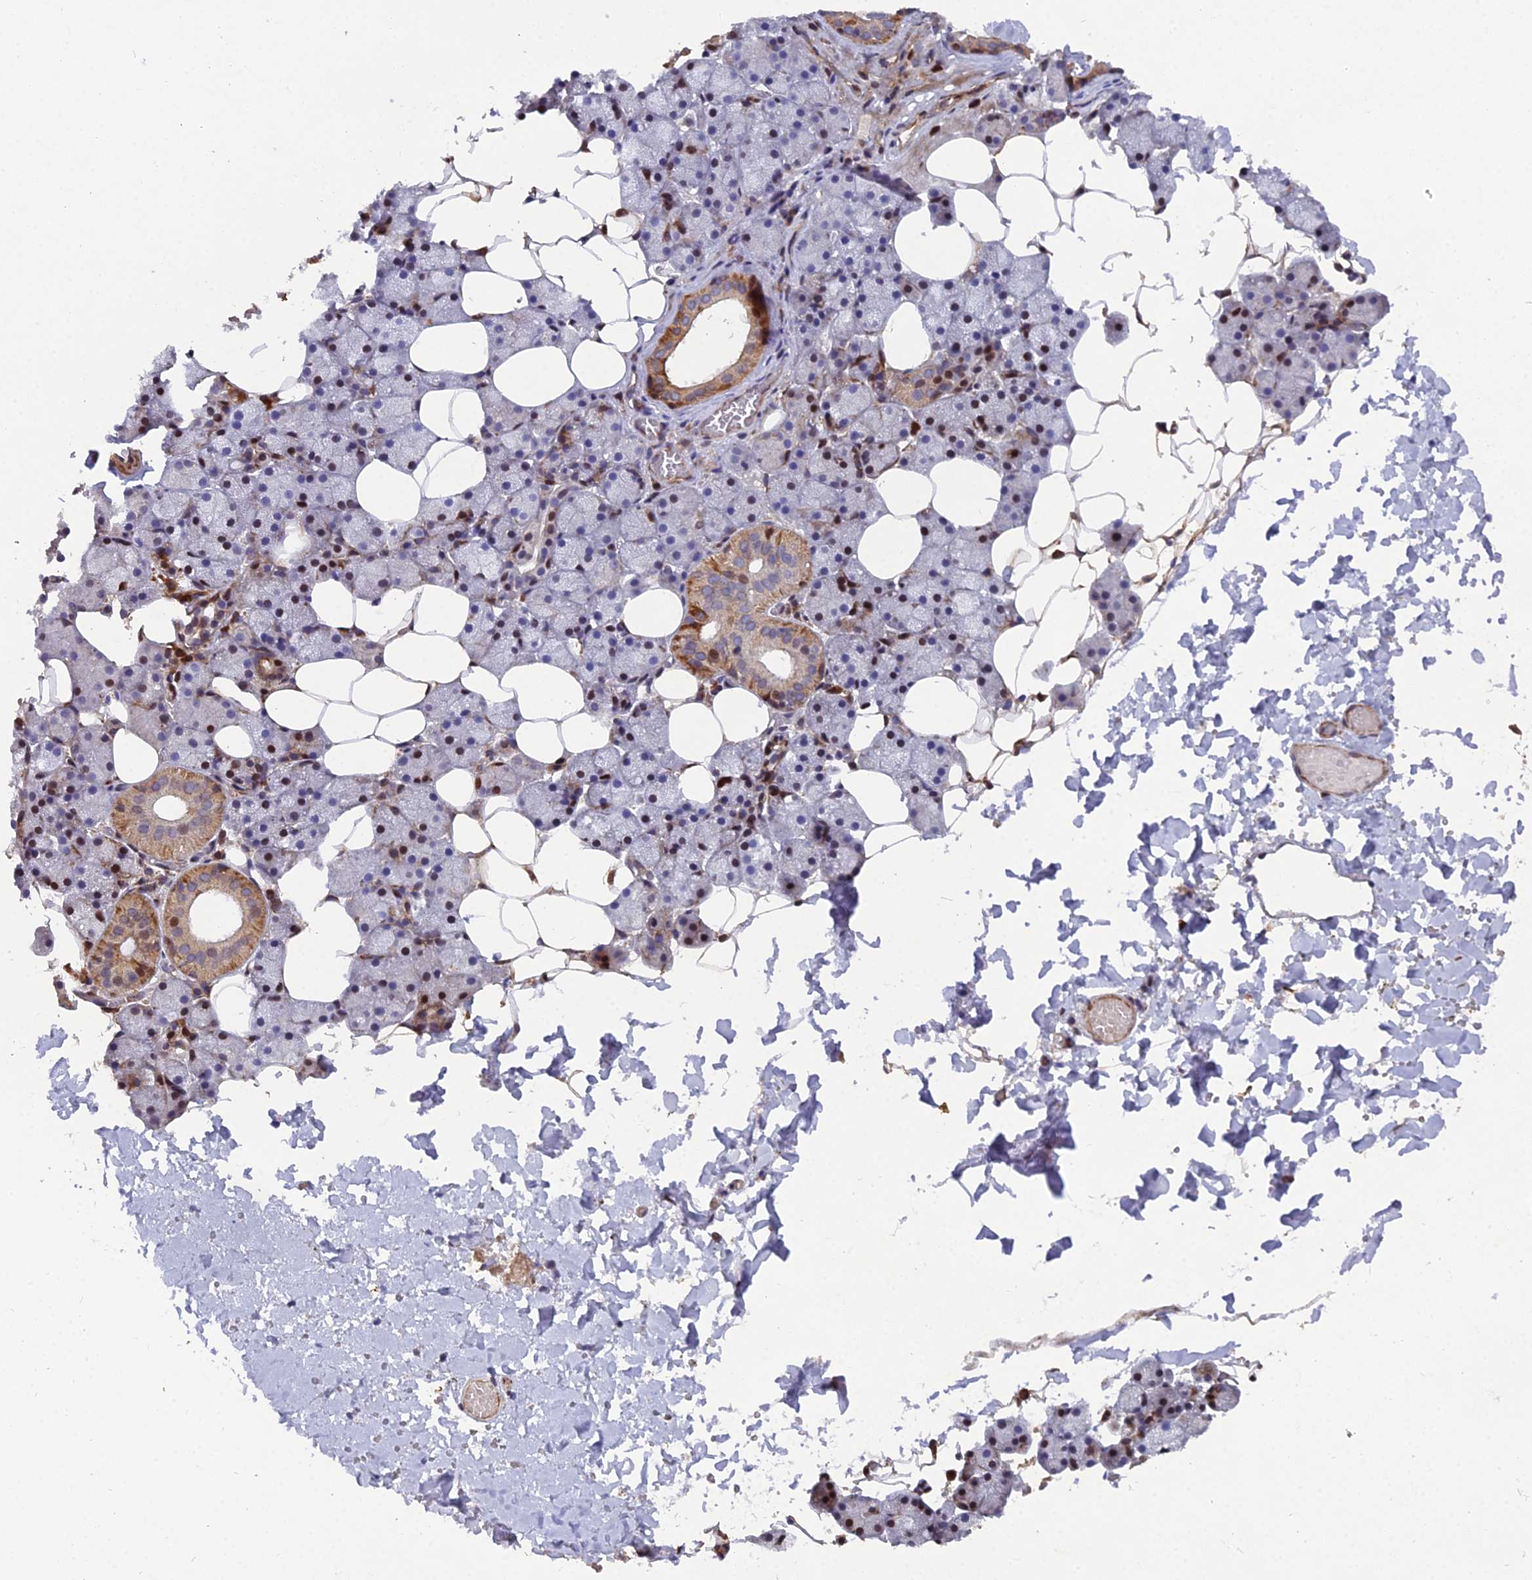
{"staining": {"intensity": "moderate", "quantity": "25%-75%", "location": "cytoplasmic/membranous,nuclear"}, "tissue": "salivary gland", "cell_type": "Glandular cells", "image_type": "normal", "snomed": [{"axis": "morphology", "description": "Normal tissue, NOS"}, {"axis": "topography", "description": "Salivary gland"}], "caption": "High-power microscopy captured an immunohistochemistry (IHC) photomicrograph of benign salivary gland, revealing moderate cytoplasmic/membranous,nuclear staining in approximately 25%-75% of glandular cells. The protein is stained brown, and the nuclei are stained in blue (DAB IHC with brightfield microscopy, high magnification).", "gene": "RAB28", "patient": {"sex": "female", "age": 33}}